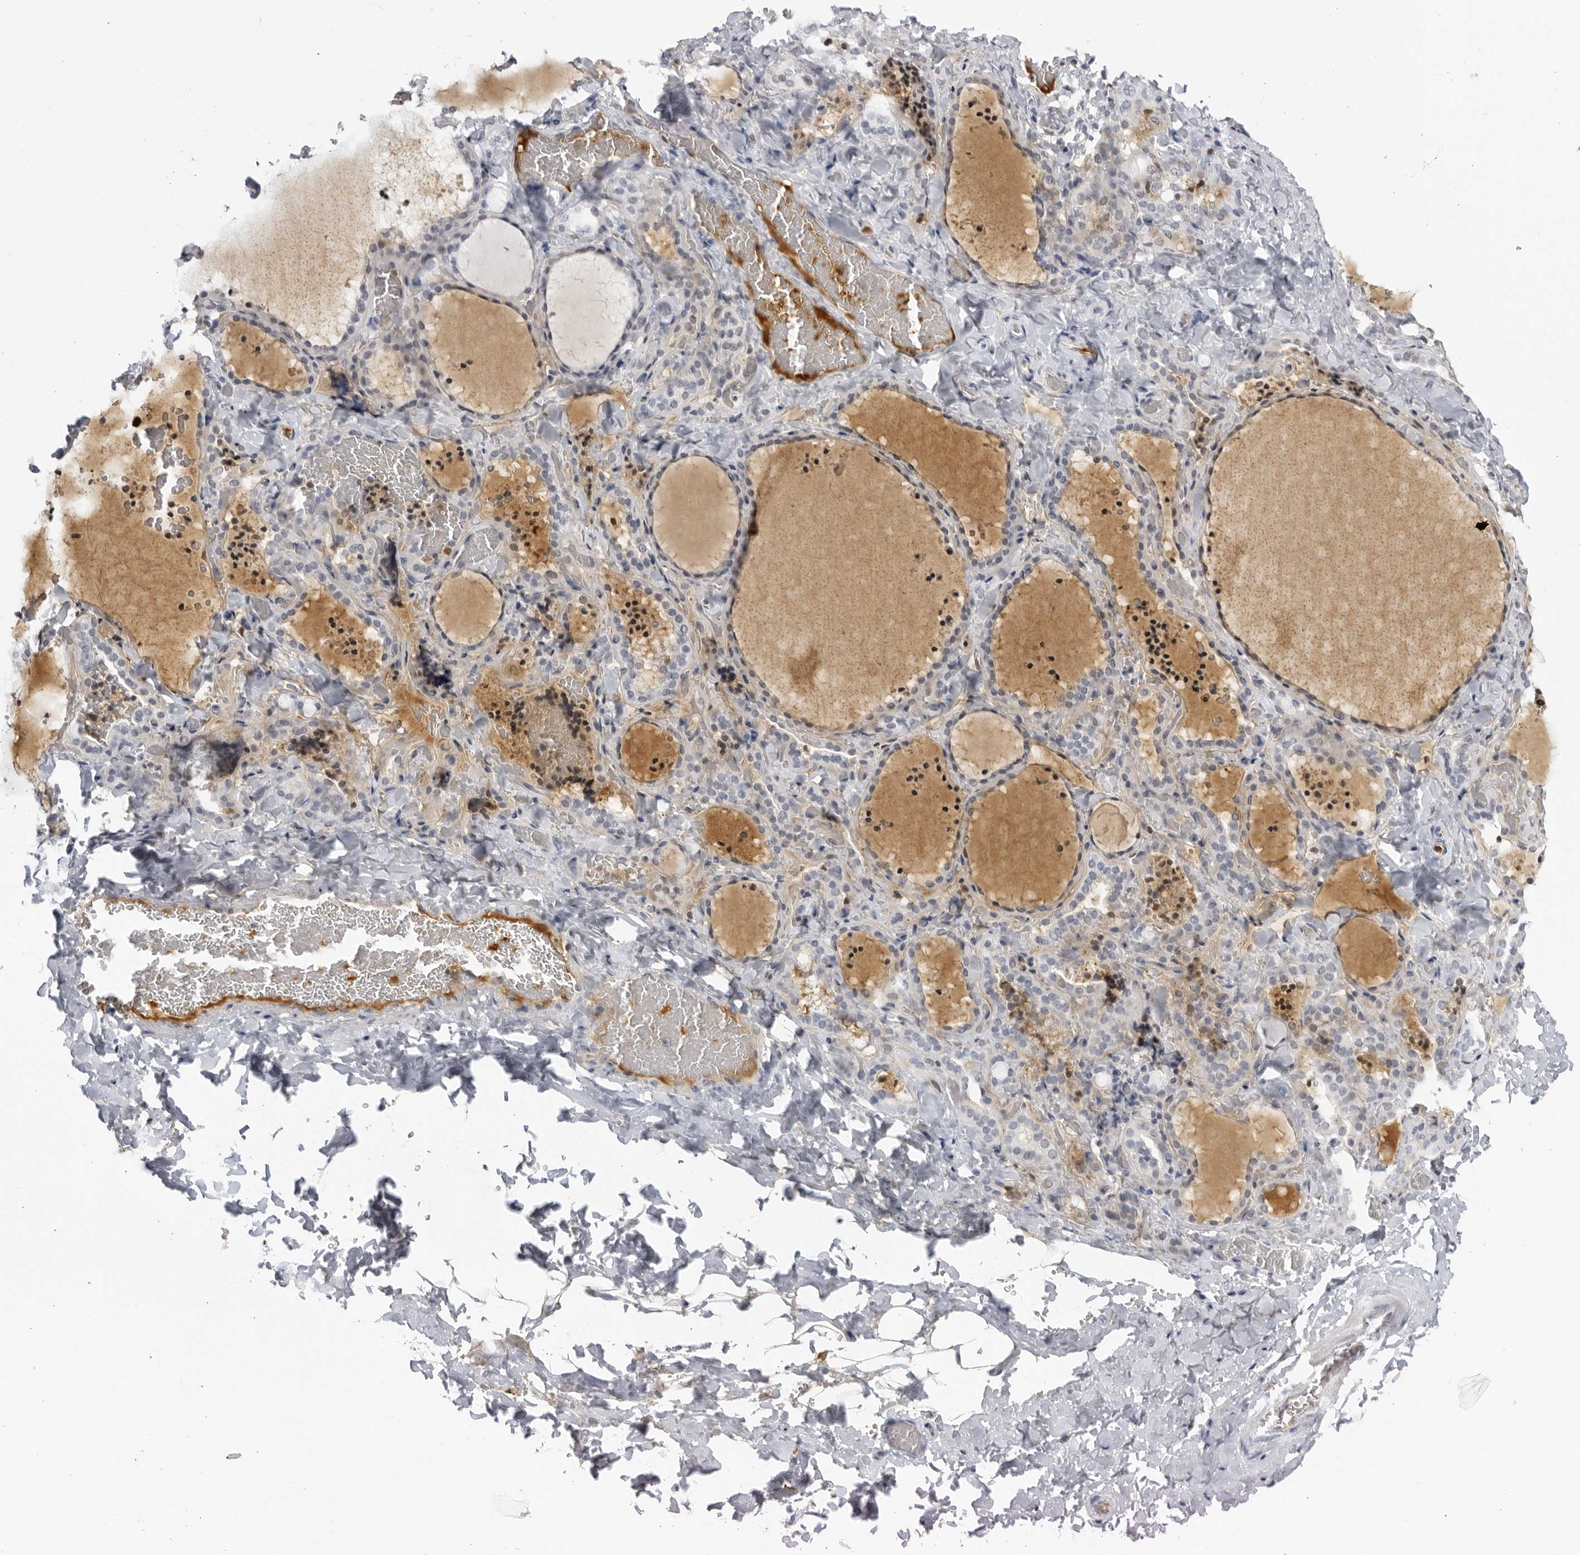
{"staining": {"intensity": "negative", "quantity": "none", "location": "none"}, "tissue": "thyroid gland", "cell_type": "Glandular cells", "image_type": "normal", "snomed": [{"axis": "morphology", "description": "Normal tissue, NOS"}, {"axis": "topography", "description": "Thyroid gland"}], "caption": "The micrograph demonstrates no significant staining in glandular cells of thyroid gland.", "gene": "CNBD1", "patient": {"sex": "female", "age": 22}}